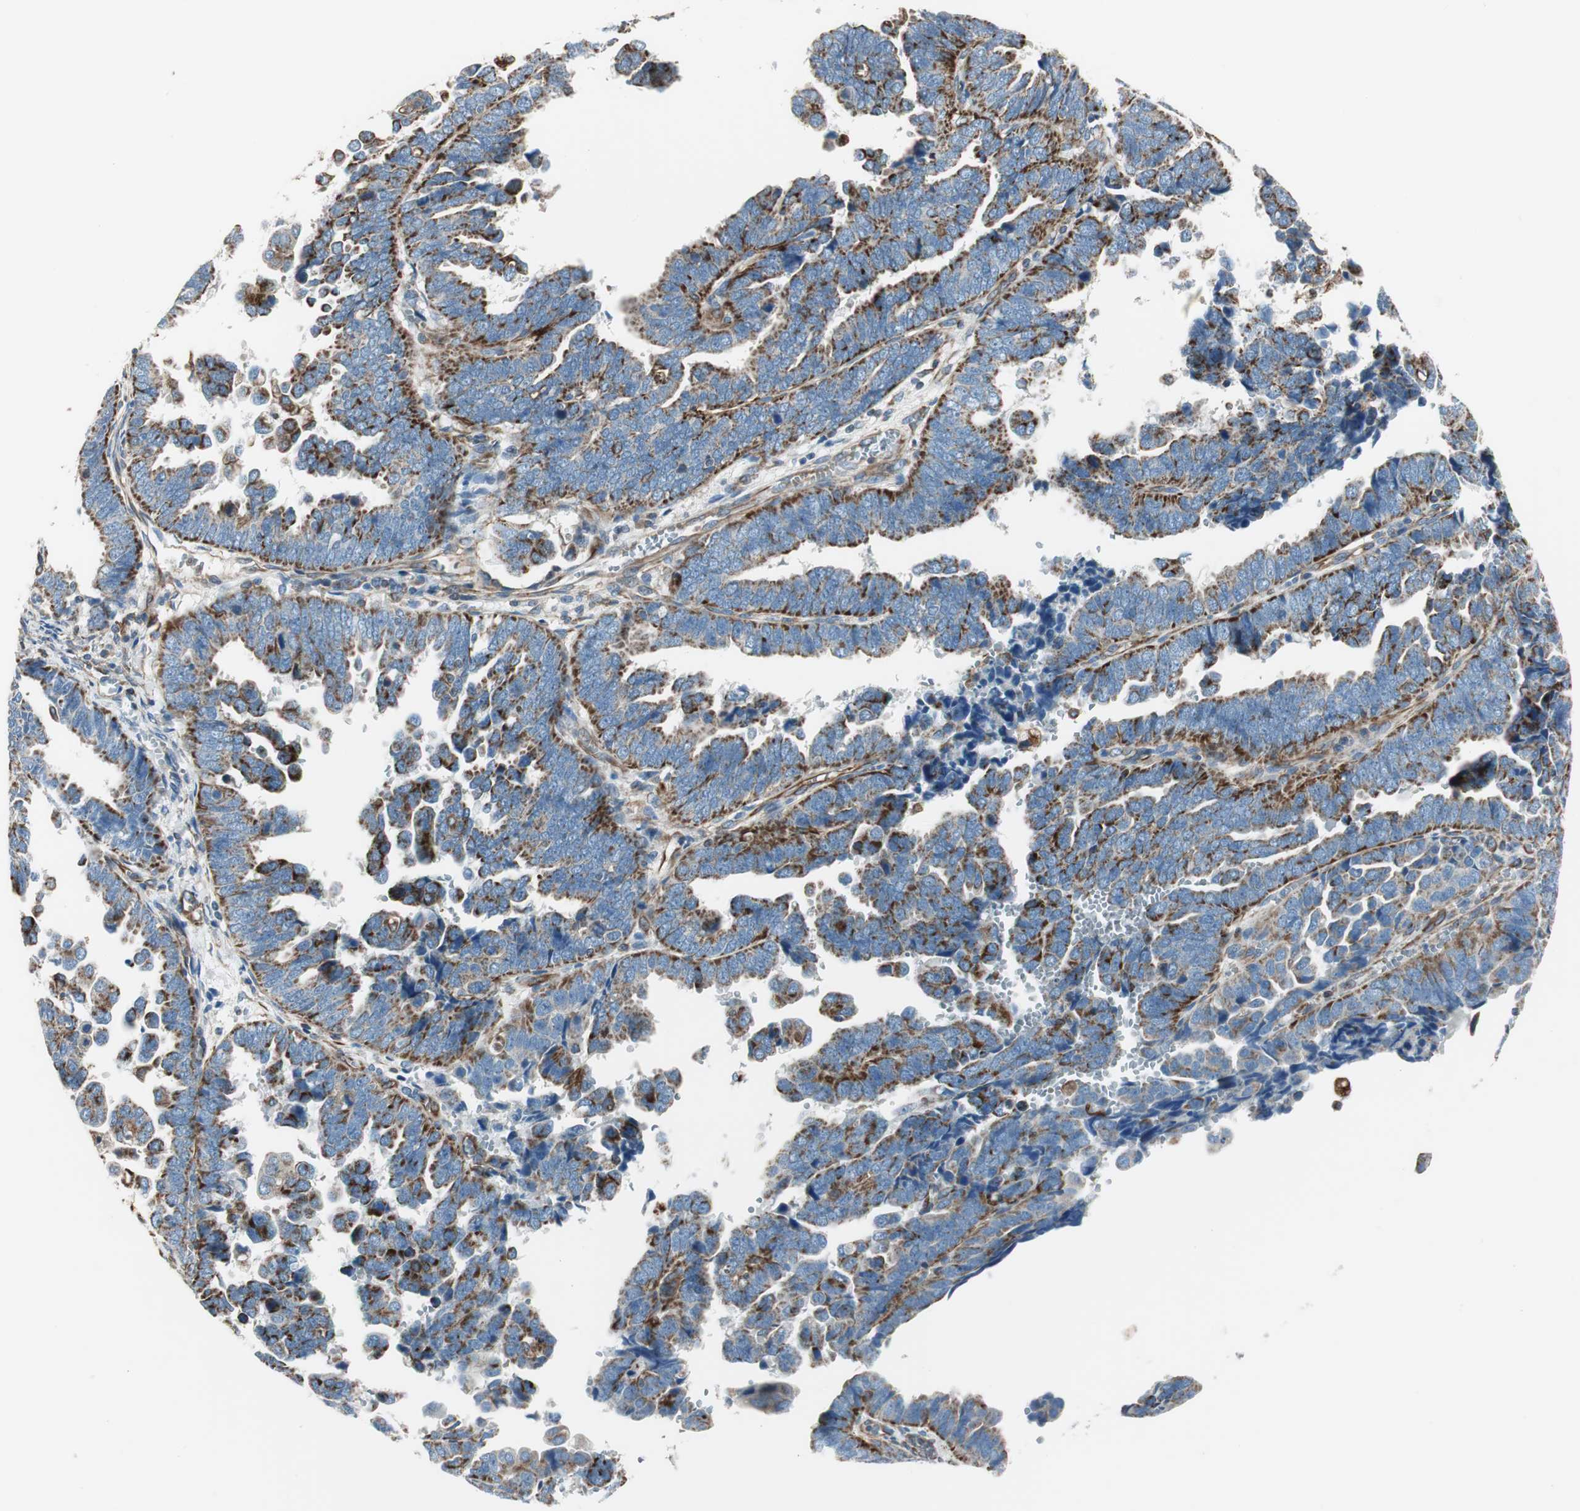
{"staining": {"intensity": "moderate", "quantity": "25%-75%", "location": "cytoplasmic/membranous"}, "tissue": "endometrial cancer", "cell_type": "Tumor cells", "image_type": "cancer", "snomed": [{"axis": "morphology", "description": "Adenocarcinoma, NOS"}, {"axis": "topography", "description": "Endometrium"}], "caption": "There is medium levels of moderate cytoplasmic/membranous staining in tumor cells of adenocarcinoma (endometrial), as demonstrated by immunohistochemical staining (brown color).", "gene": "SRCIN1", "patient": {"sex": "female", "age": 75}}